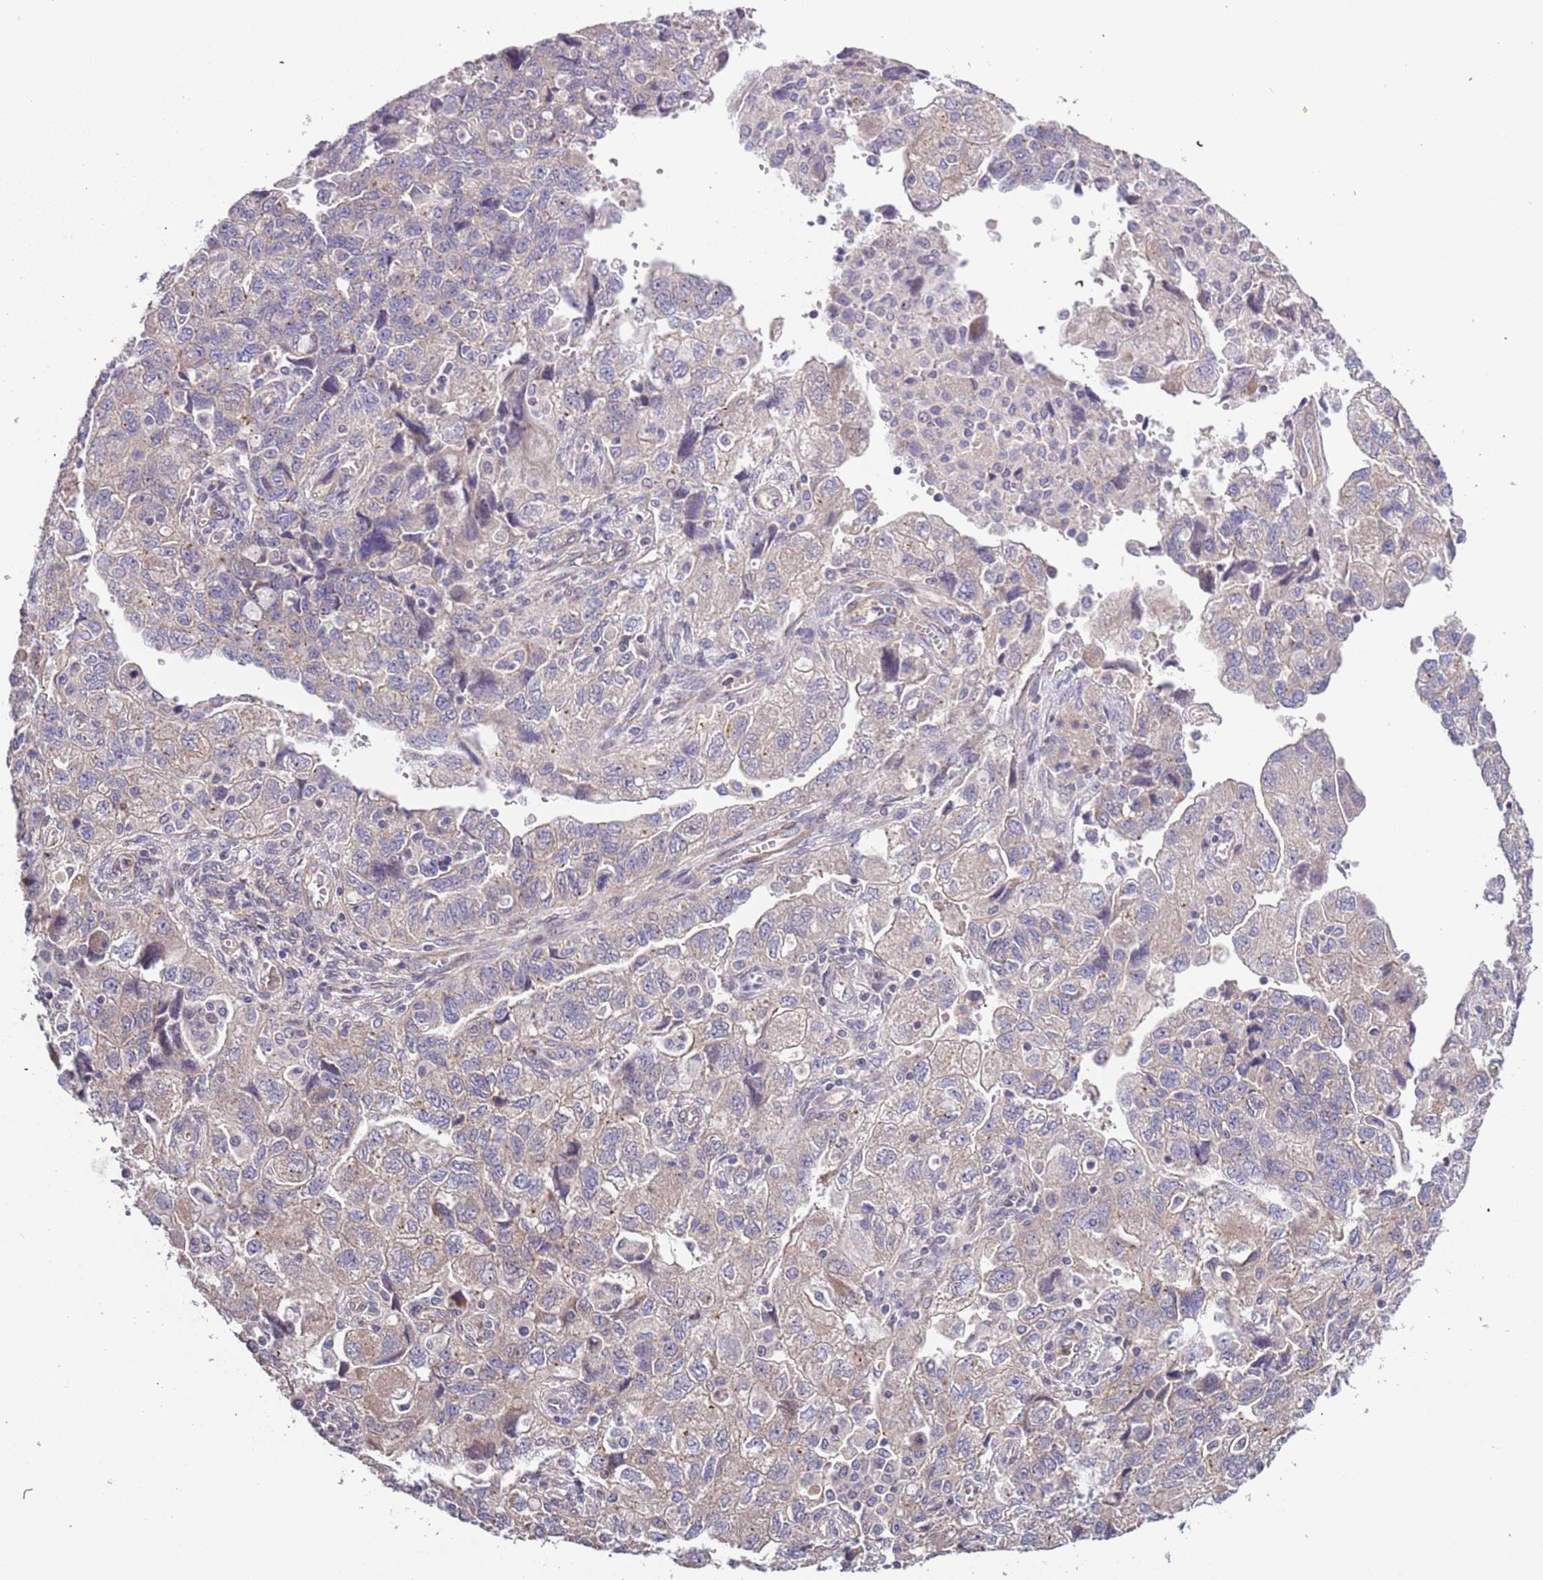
{"staining": {"intensity": "weak", "quantity": "25%-75%", "location": "cytoplasmic/membranous"}, "tissue": "ovarian cancer", "cell_type": "Tumor cells", "image_type": "cancer", "snomed": [{"axis": "morphology", "description": "Carcinoma, NOS"}, {"axis": "morphology", "description": "Cystadenocarcinoma, serous, NOS"}, {"axis": "topography", "description": "Ovary"}], "caption": "A high-resolution histopathology image shows immunohistochemistry staining of carcinoma (ovarian), which displays weak cytoplasmic/membranous positivity in approximately 25%-75% of tumor cells. (Stains: DAB (3,3'-diaminobenzidine) in brown, nuclei in blue, Microscopy: brightfield microscopy at high magnification).", "gene": "LAMB4", "patient": {"sex": "female", "age": 69}}